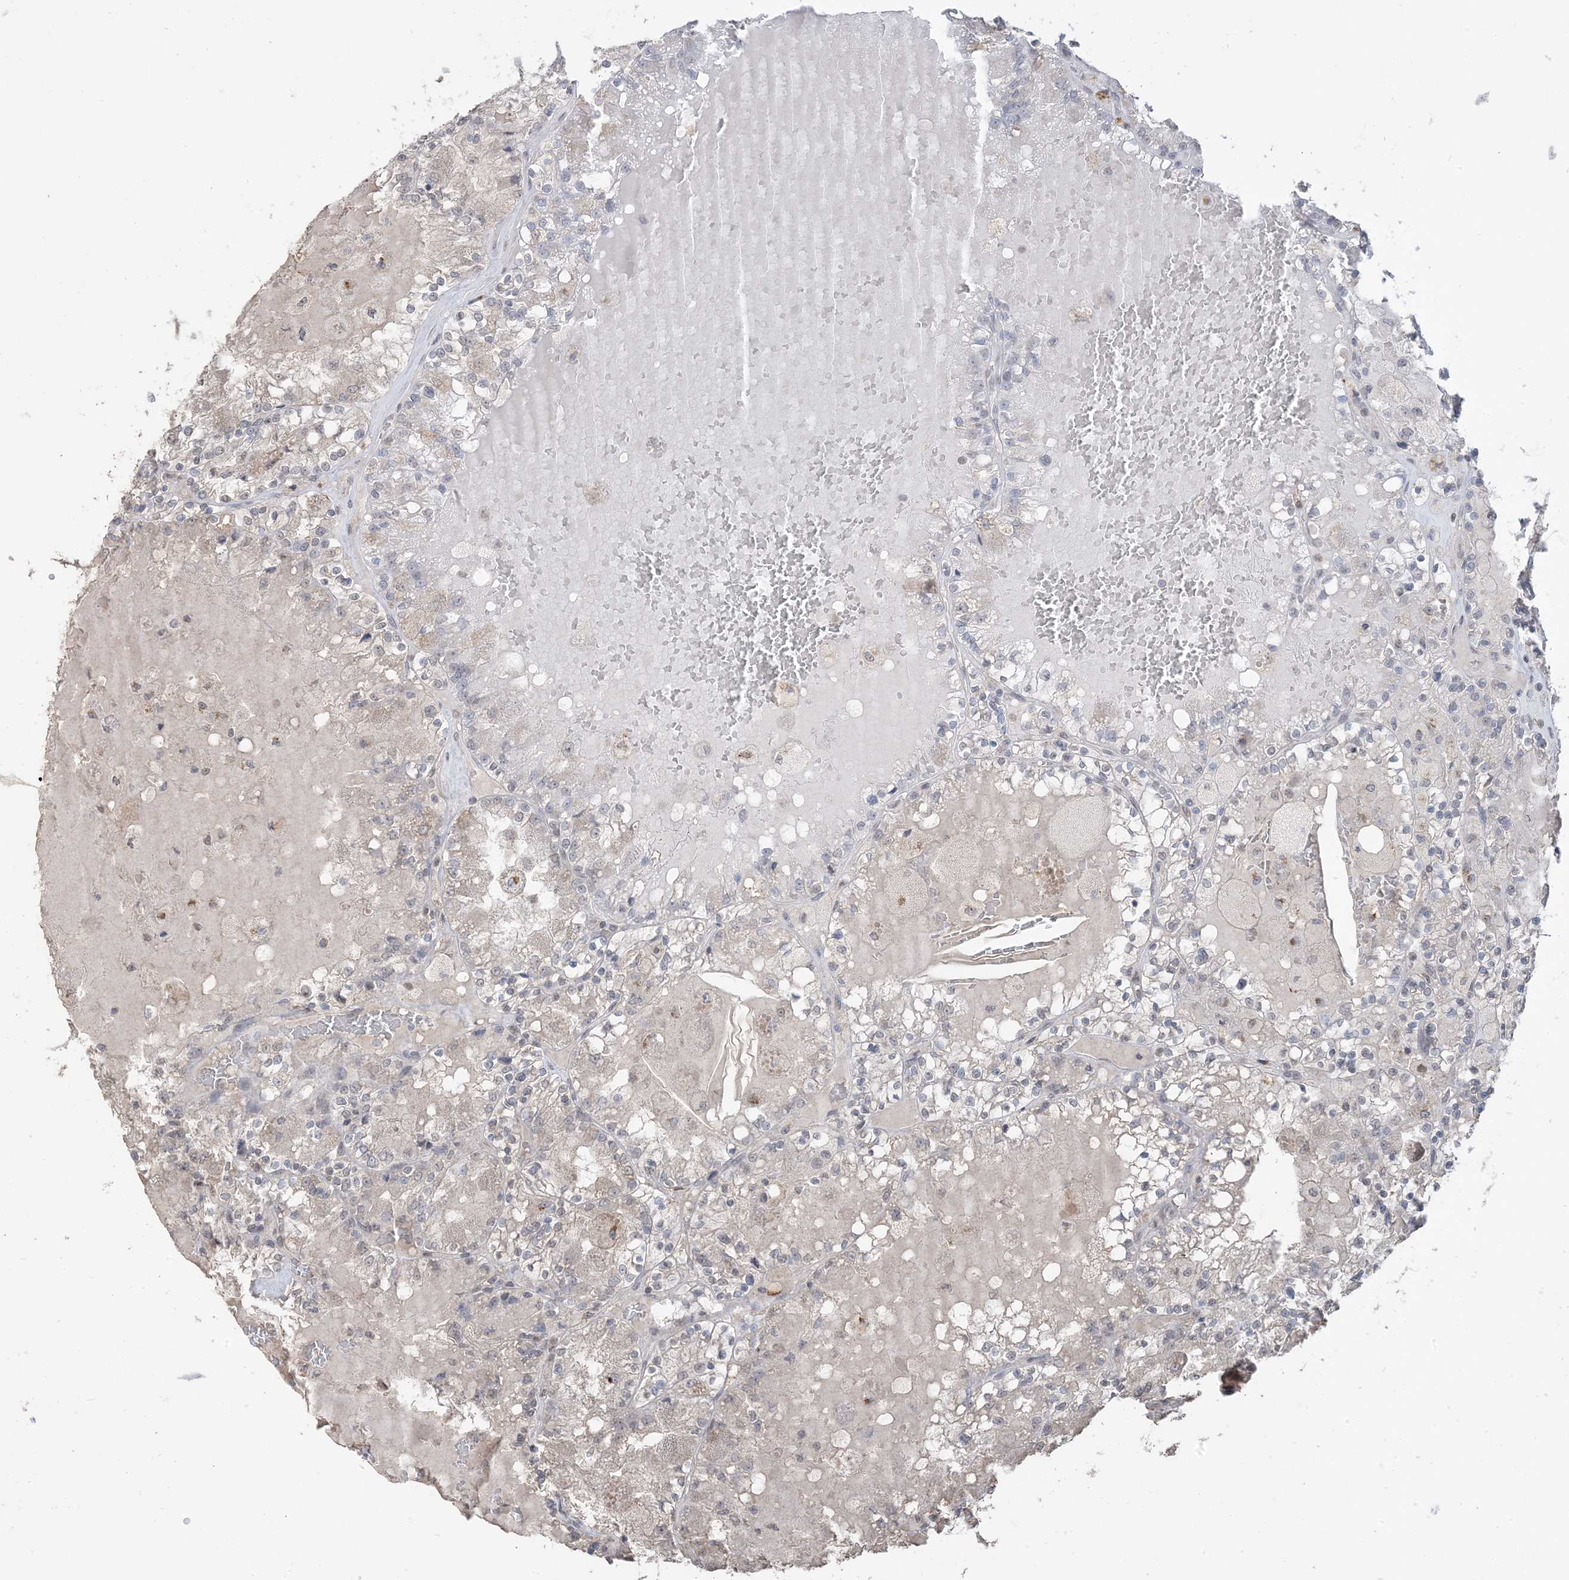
{"staining": {"intensity": "negative", "quantity": "none", "location": "none"}, "tissue": "renal cancer", "cell_type": "Tumor cells", "image_type": "cancer", "snomed": [{"axis": "morphology", "description": "Adenocarcinoma, NOS"}, {"axis": "topography", "description": "Kidney"}], "caption": "Histopathology image shows no significant protein positivity in tumor cells of renal cancer (adenocarcinoma).", "gene": "XRN1", "patient": {"sex": "female", "age": 56}}